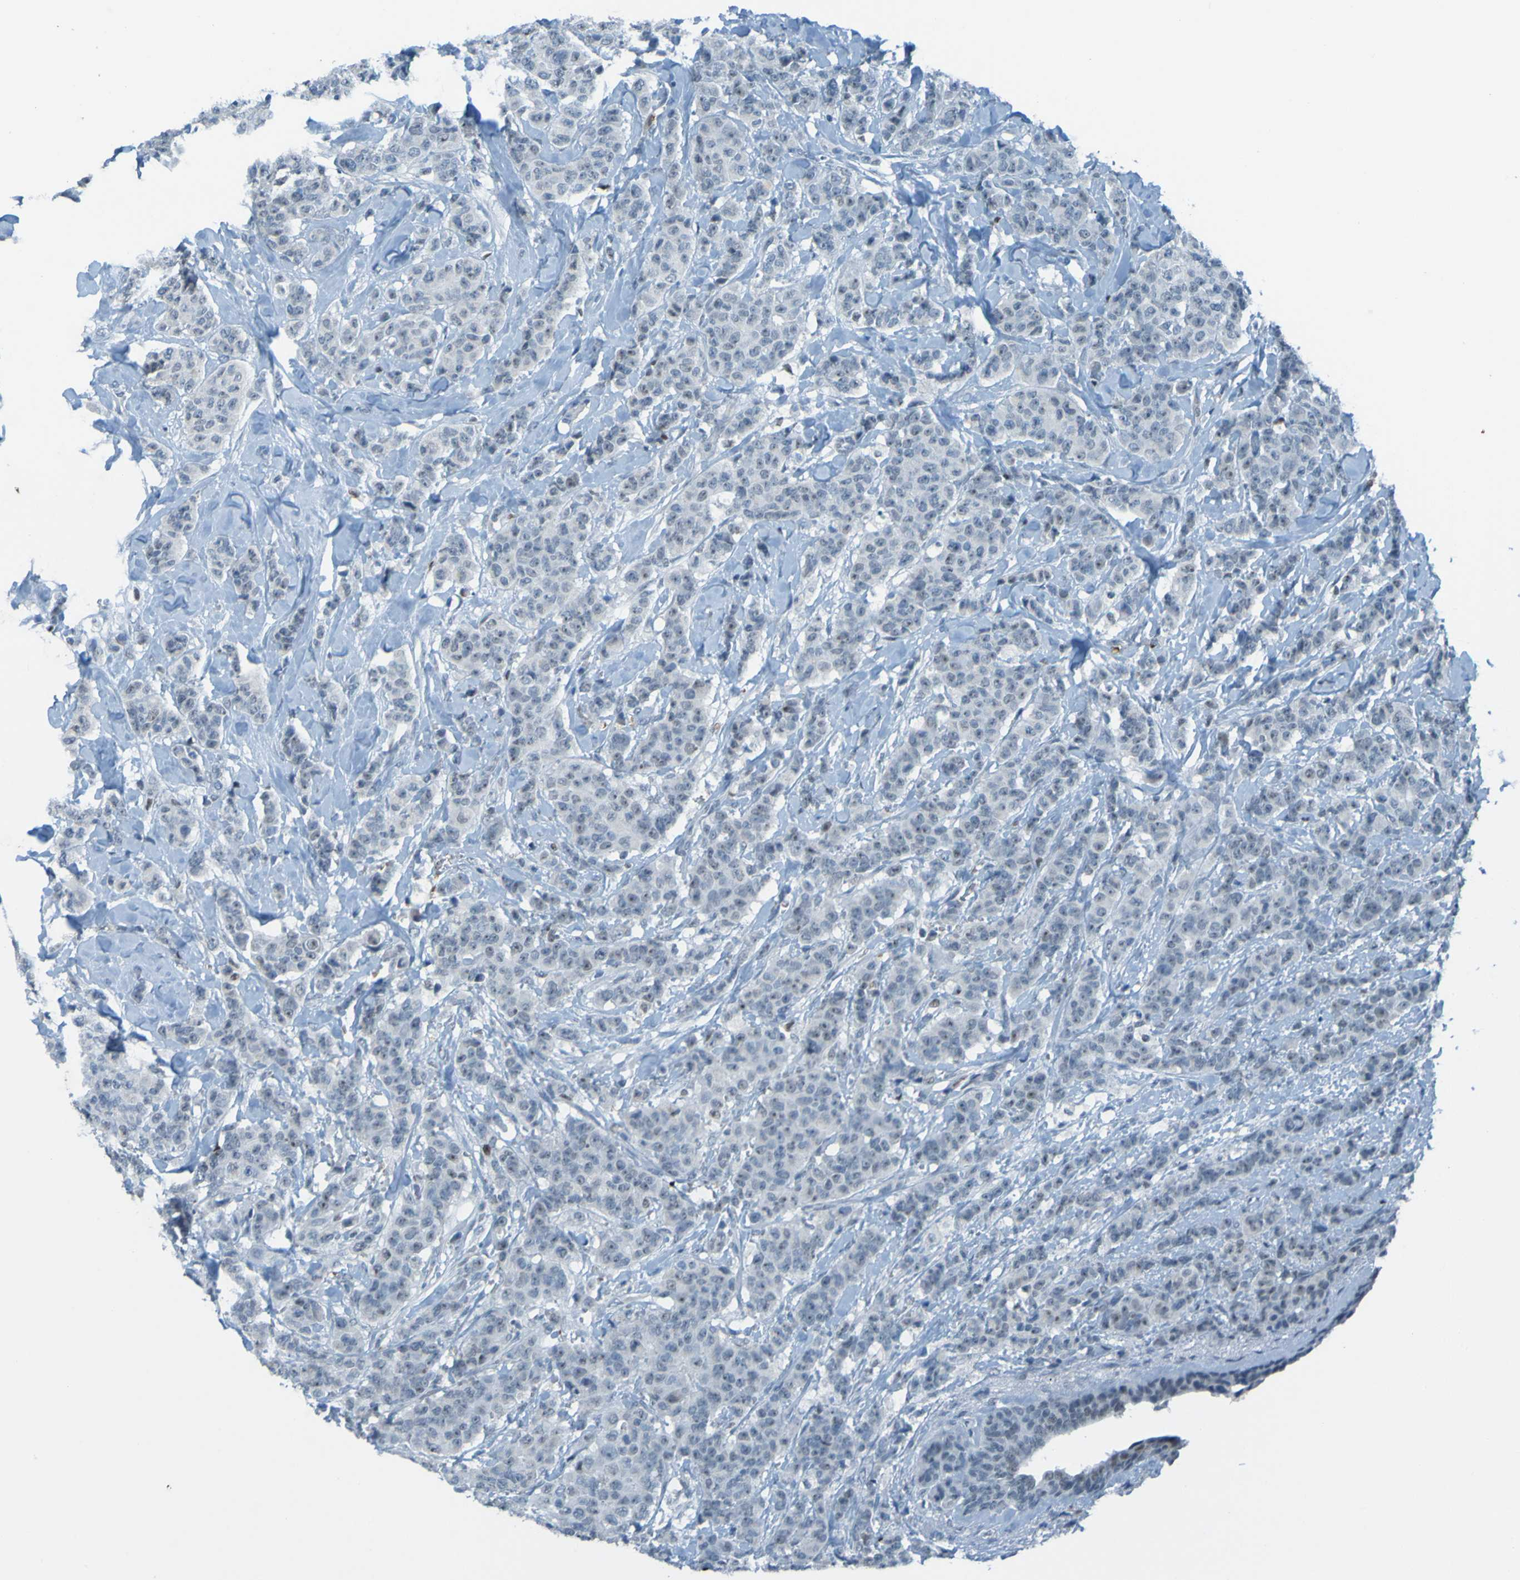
{"staining": {"intensity": "negative", "quantity": "none", "location": "none"}, "tissue": "breast cancer", "cell_type": "Tumor cells", "image_type": "cancer", "snomed": [{"axis": "morphology", "description": "Normal tissue, NOS"}, {"axis": "morphology", "description": "Duct carcinoma"}, {"axis": "topography", "description": "Breast"}], "caption": "An immunohistochemistry histopathology image of breast infiltrating ductal carcinoma is shown. There is no staining in tumor cells of breast infiltrating ductal carcinoma.", "gene": "USP36", "patient": {"sex": "female", "age": 40}}